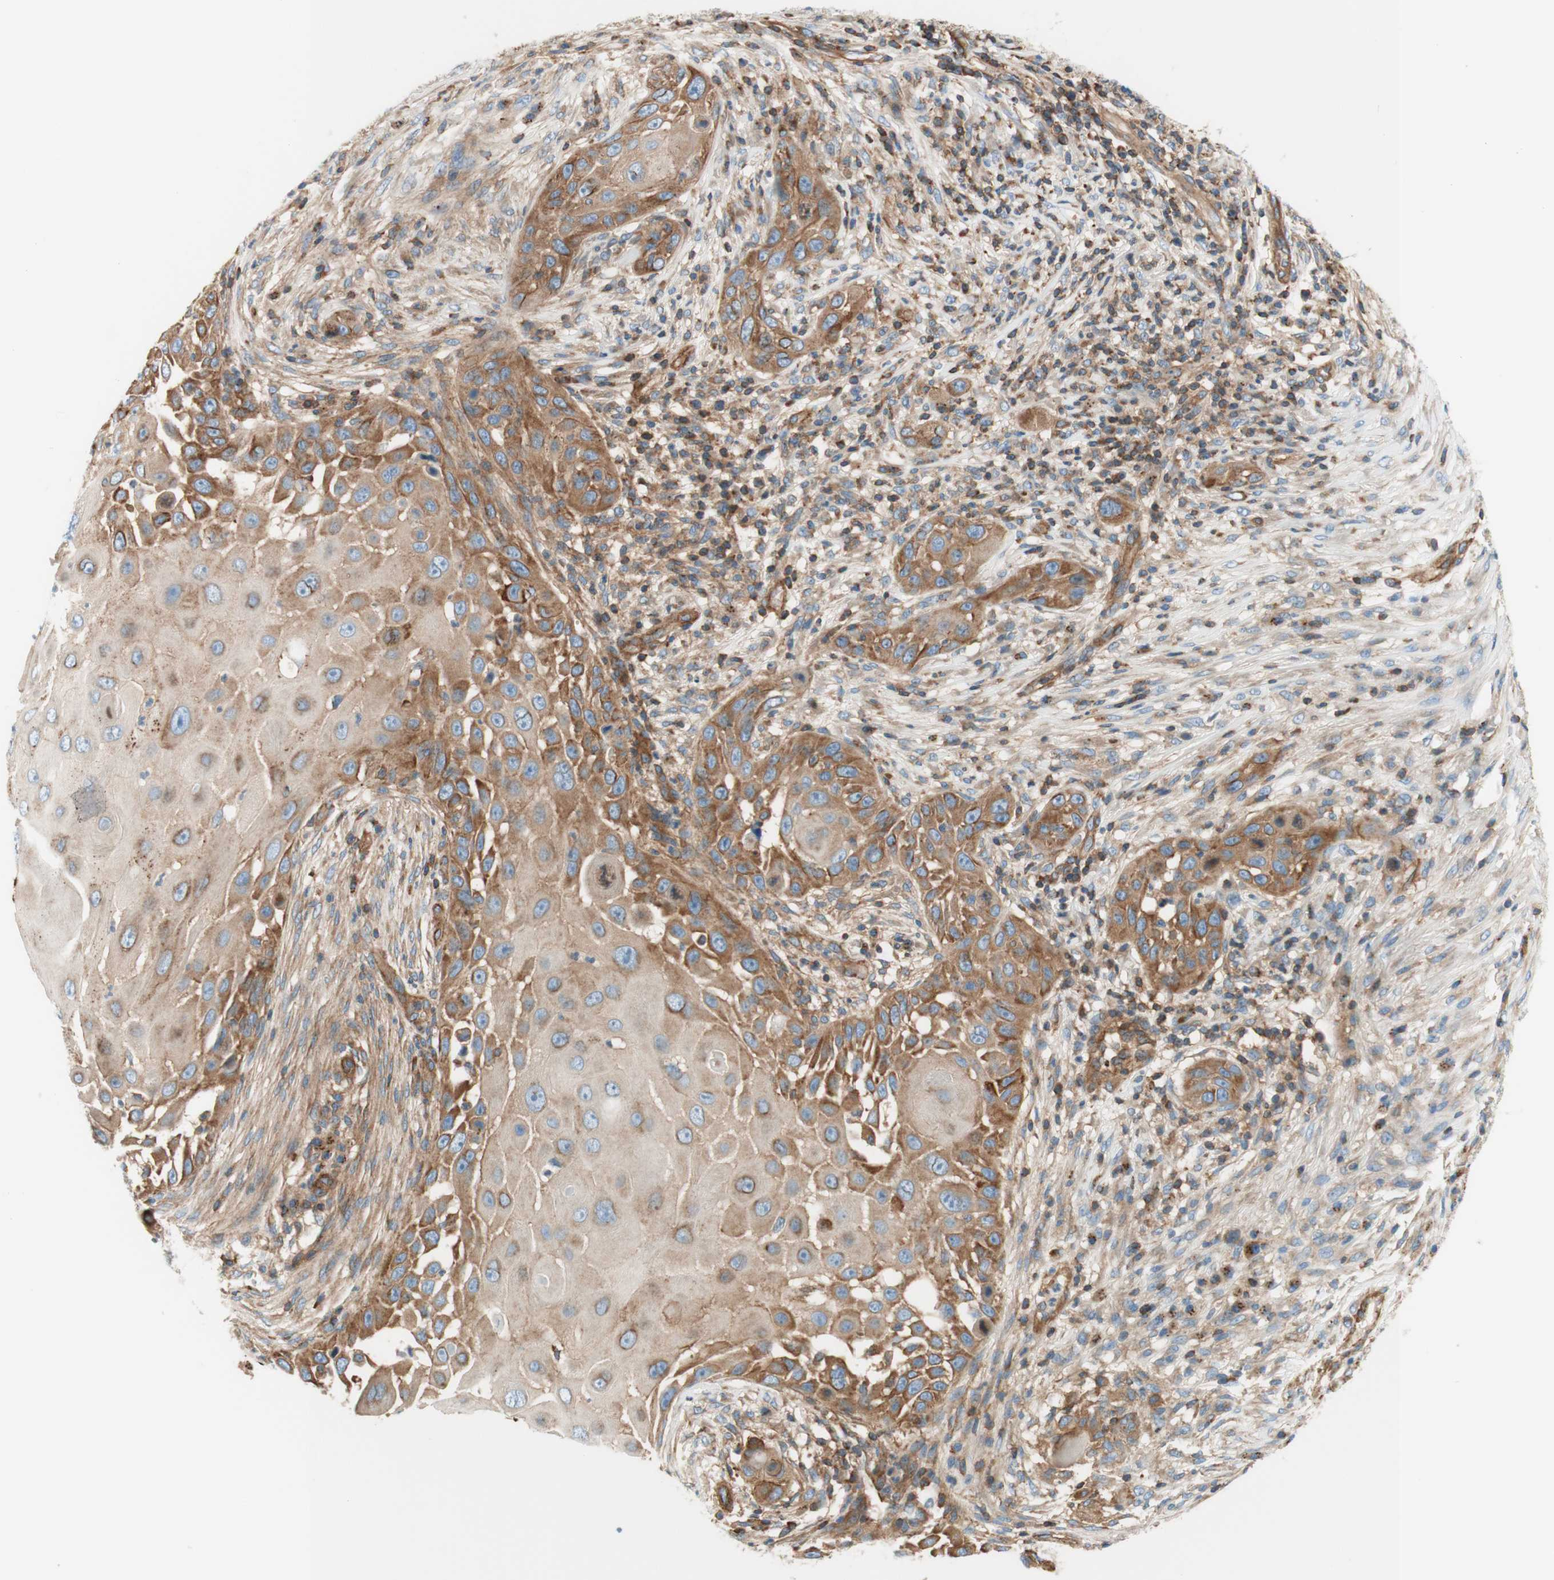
{"staining": {"intensity": "moderate", "quantity": ">75%", "location": "cytoplasmic/membranous"}, "tissue": "skin cancer", "cell_type": "Tumor cells", "image_type": "cancer", "snomed": [{"axis": "morphology", "description": "Squamous cell carcinoma, NOS"}, {"axis": "topography", "description": "Skin"}], "caption": "The histopathology image demonstrates immunohistochemical staining of squamous cell carcinoma (skin). There is moderate cytoplasmic/membranous staining is seen in approximately >75% of tumor cells.", "gene": "VPS26A", "patient": {"sex": "female", "age": 44}}